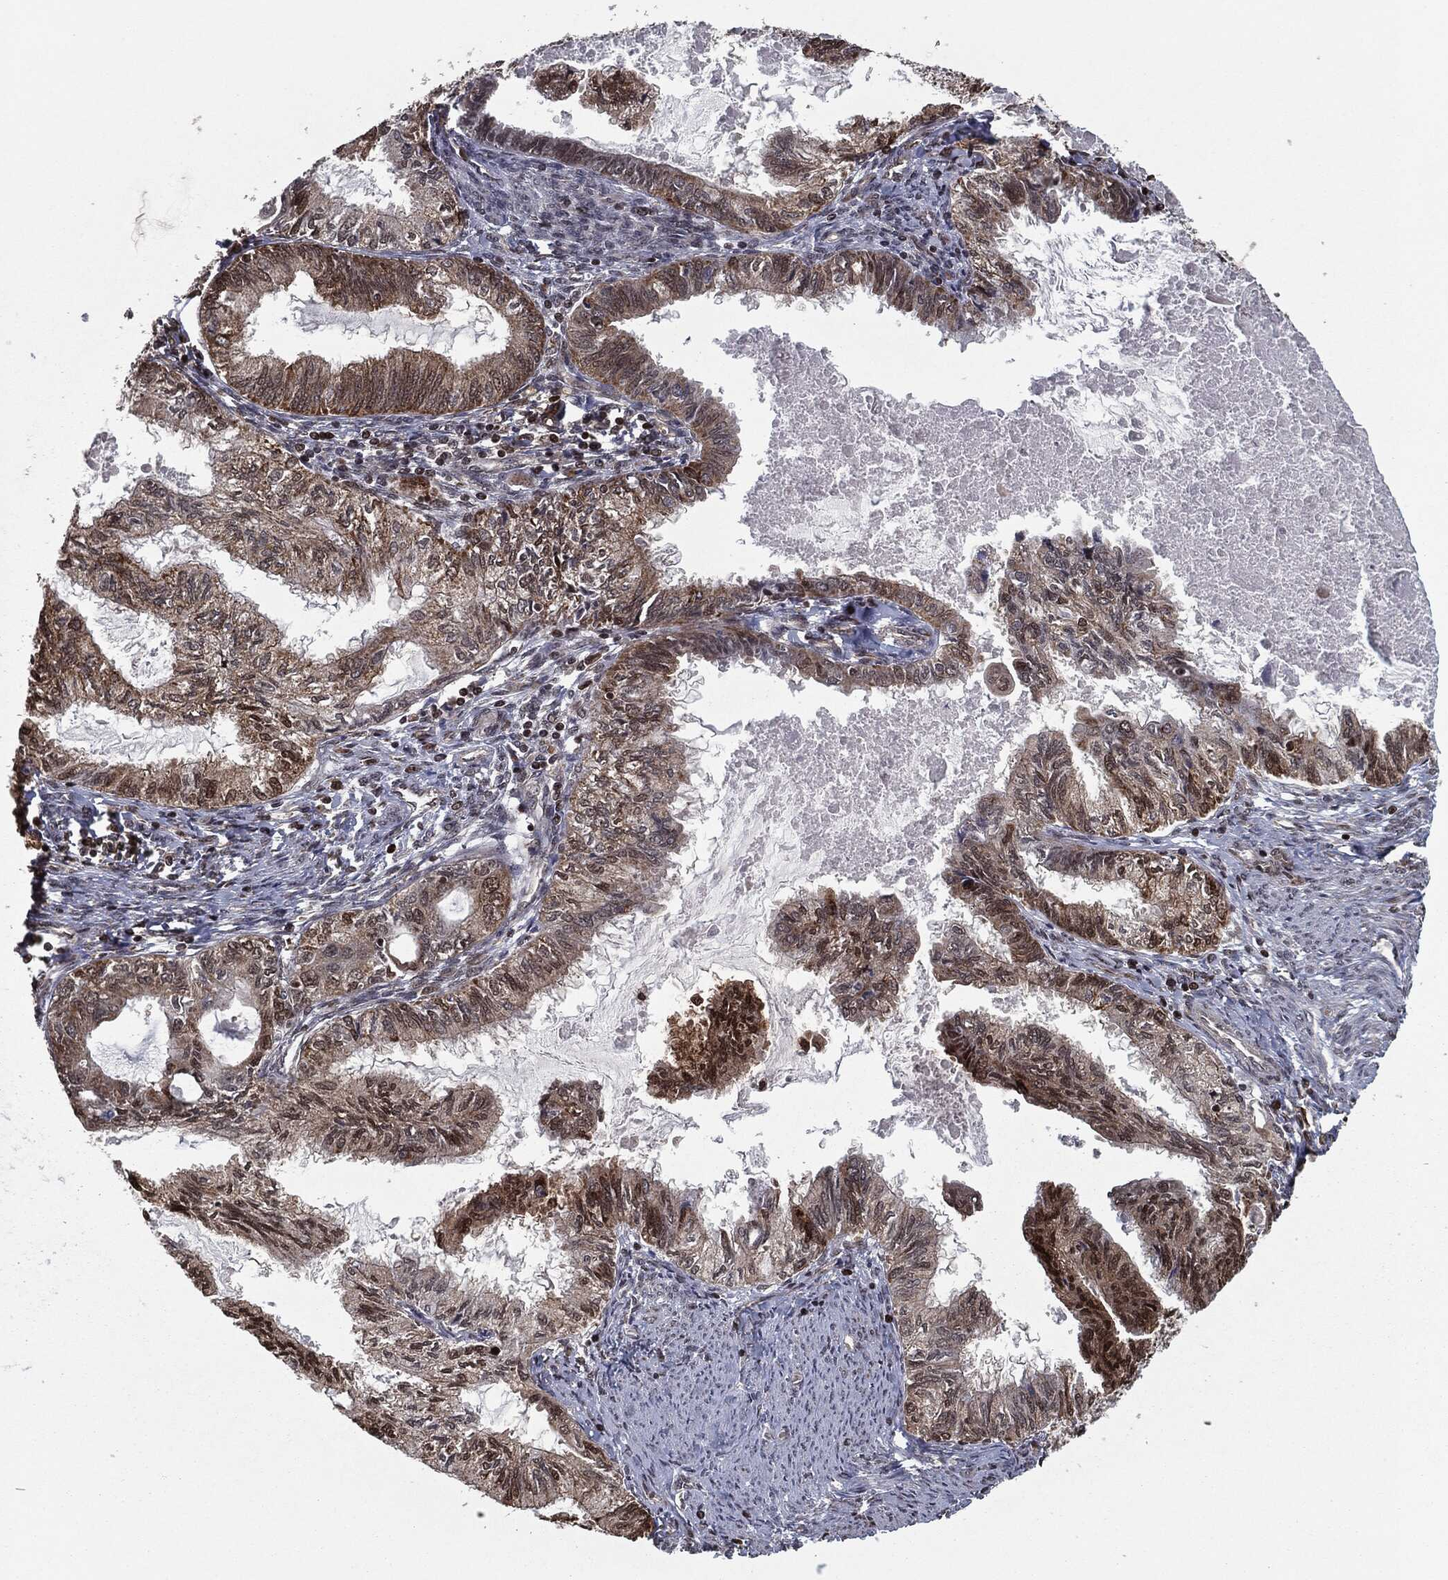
{"staining": {"intensity": "moderate", "quantity": ">75%", "location": "cytoplasmic/membranous"}, "tissue": "endometrial cancer", "cell_type": "Tumor cells", "image_type": "cancer", "snomed": [{"axis": "morphology", "description": "Adenocarcinoma, NOS"}, {"axis": "topography", "description": "Endometrium"}], "caption": "High-magnification brightfield microscopy of endometrial cancer stained with DAB (3,3'-diaminobenzidine) (brown) and counterstained with hematoxylin (blue). tumor cells exhibit moderate cytoplasmic/membranous staining is appreciated in approximately>75% of cells. The staining was performed using DAB (3,3'-diaminobenzidine) to visualize the protein expression in brown, while the nuclei were stained in blue with hematoxylin (Magnification: 20x).", "gene": "CHCHD2", "patient": {"sex": "female", "age": 86}}